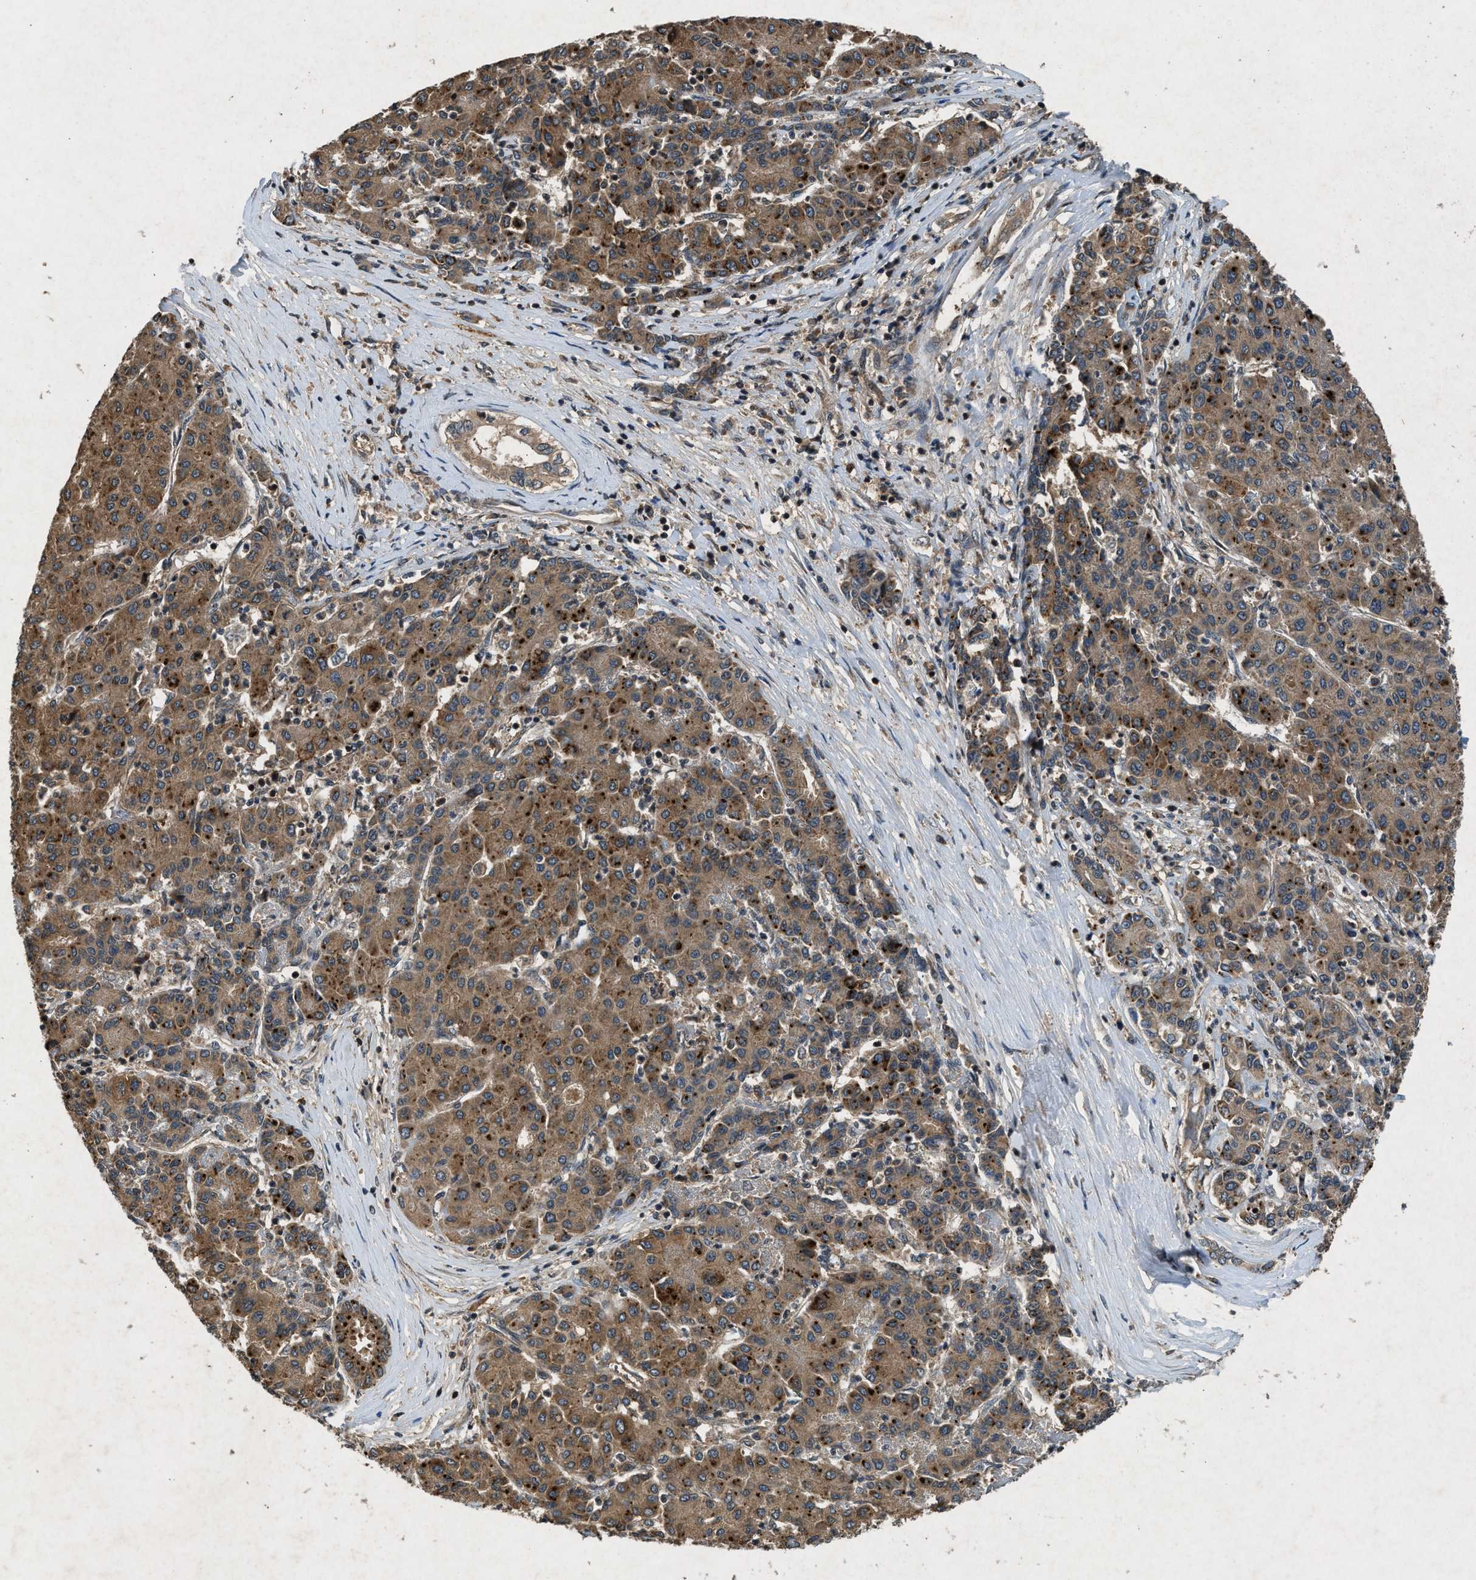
{"staining": {"intensity": "moderate", "quantity": ">75%", "location": "cytoplasmic/membranous"}, "tissue": "liver cancer", "cell_type": "Tumor cells", "image_type": "cancer", "snomed": [{"axis": "morphology", "description": "Carcinoma, Hepatocellular, NOS"}, {"axis": "topography", "description": "Liver"}], "caption": "Protein analysis of liver hepatocellular carcinoma tissue displays moderate cytoplasmic/membranous expression in approximately >75% of tumor cells.", "gene": "RPS6KB1", "patient": {"sex": "male", "age": 65}}